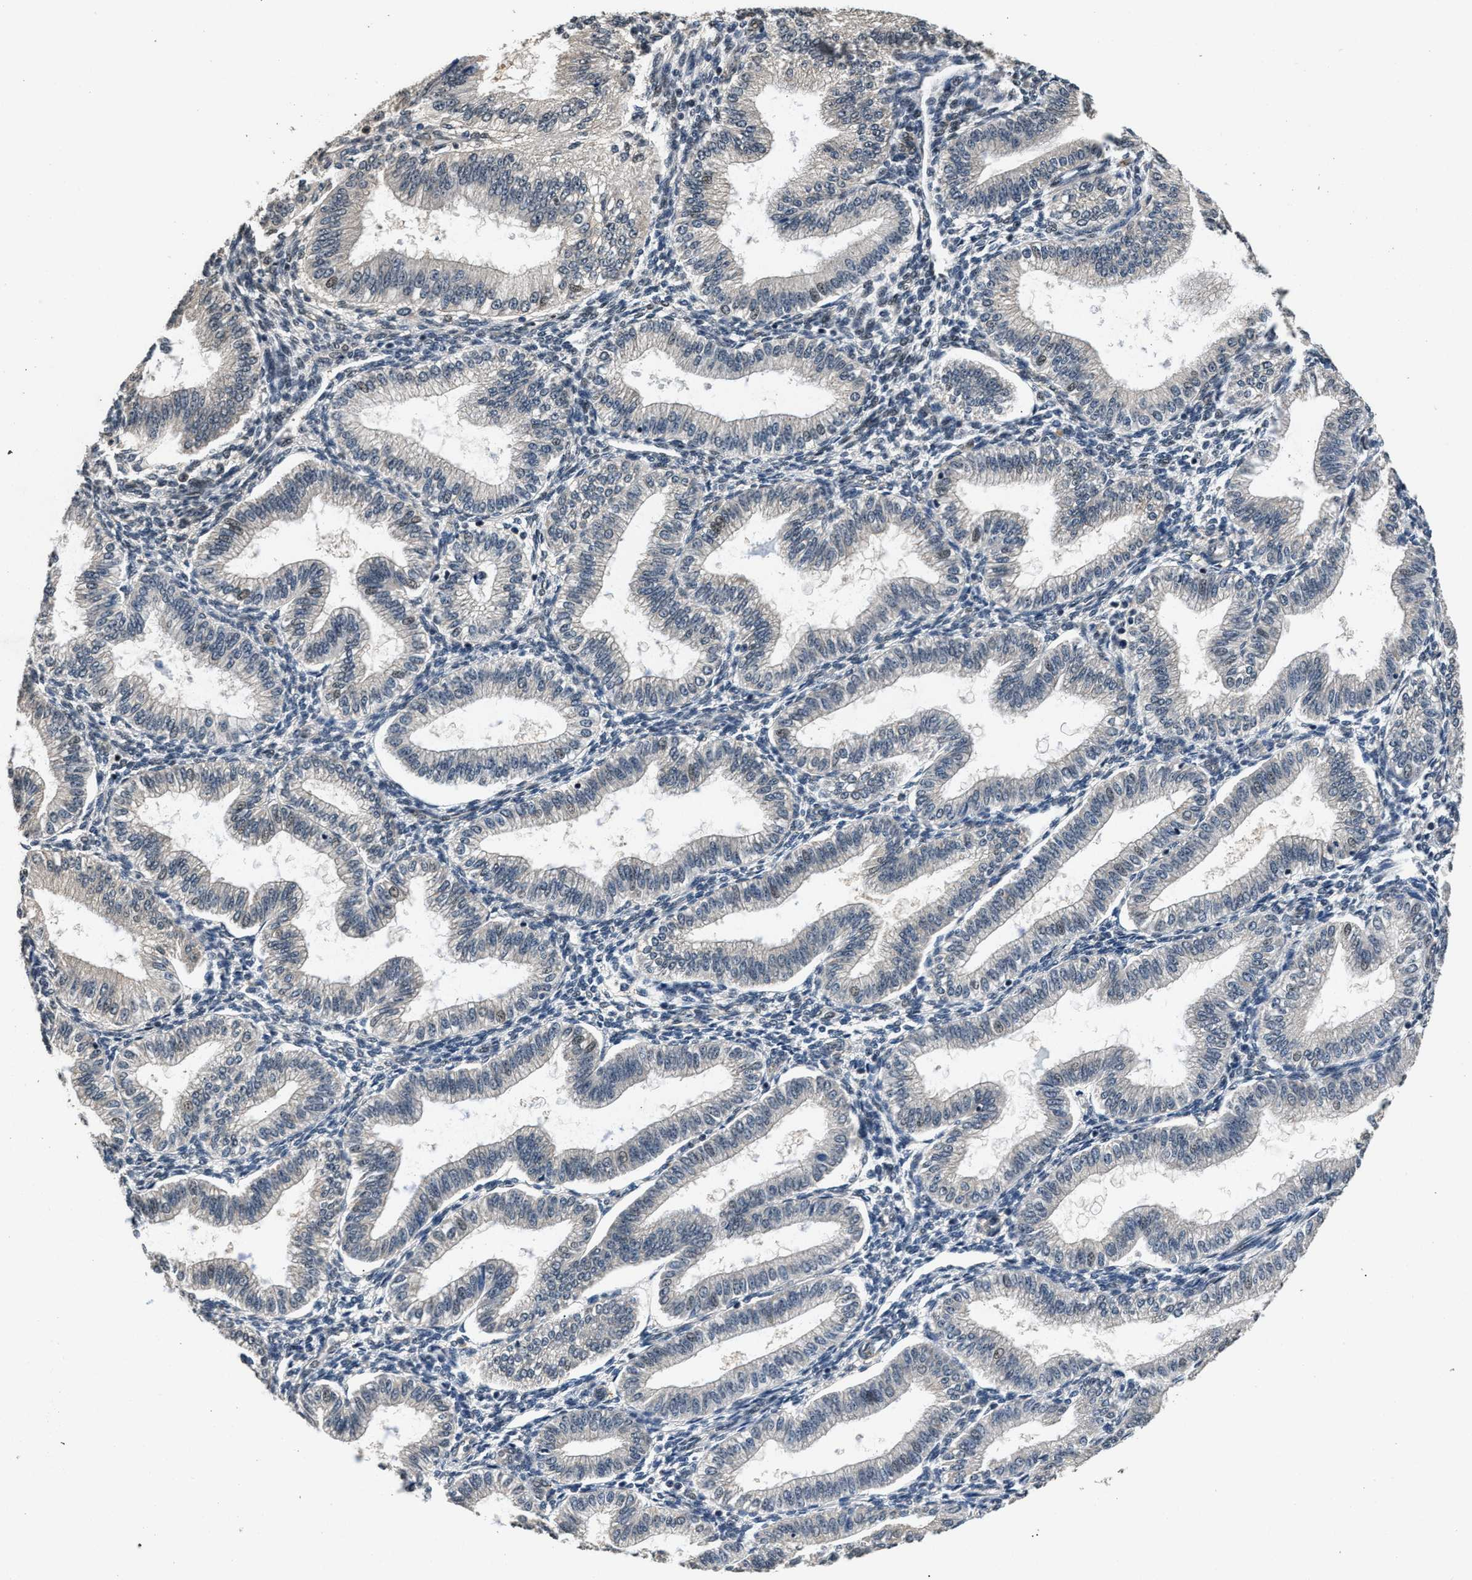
{"staining": {"intensity": "weak", "quantity": "<25%", "location": "nuclear"}, "tissue": "endometrium", "cell_type": "Cells in endometrial stroma", "image_type": "normal", "snomed": [{"axis": "morphology", "description": "Normal tissue, NOS"}, {"axis": "topography", "description": "Endometrium"}], "caption": "Immunohistochemical staining of benign human endometrium demonstrates no significant expression in cells in endometrial stroma.", "gene": "RBM33", "patient": {"sex": "female", "age": 39}}